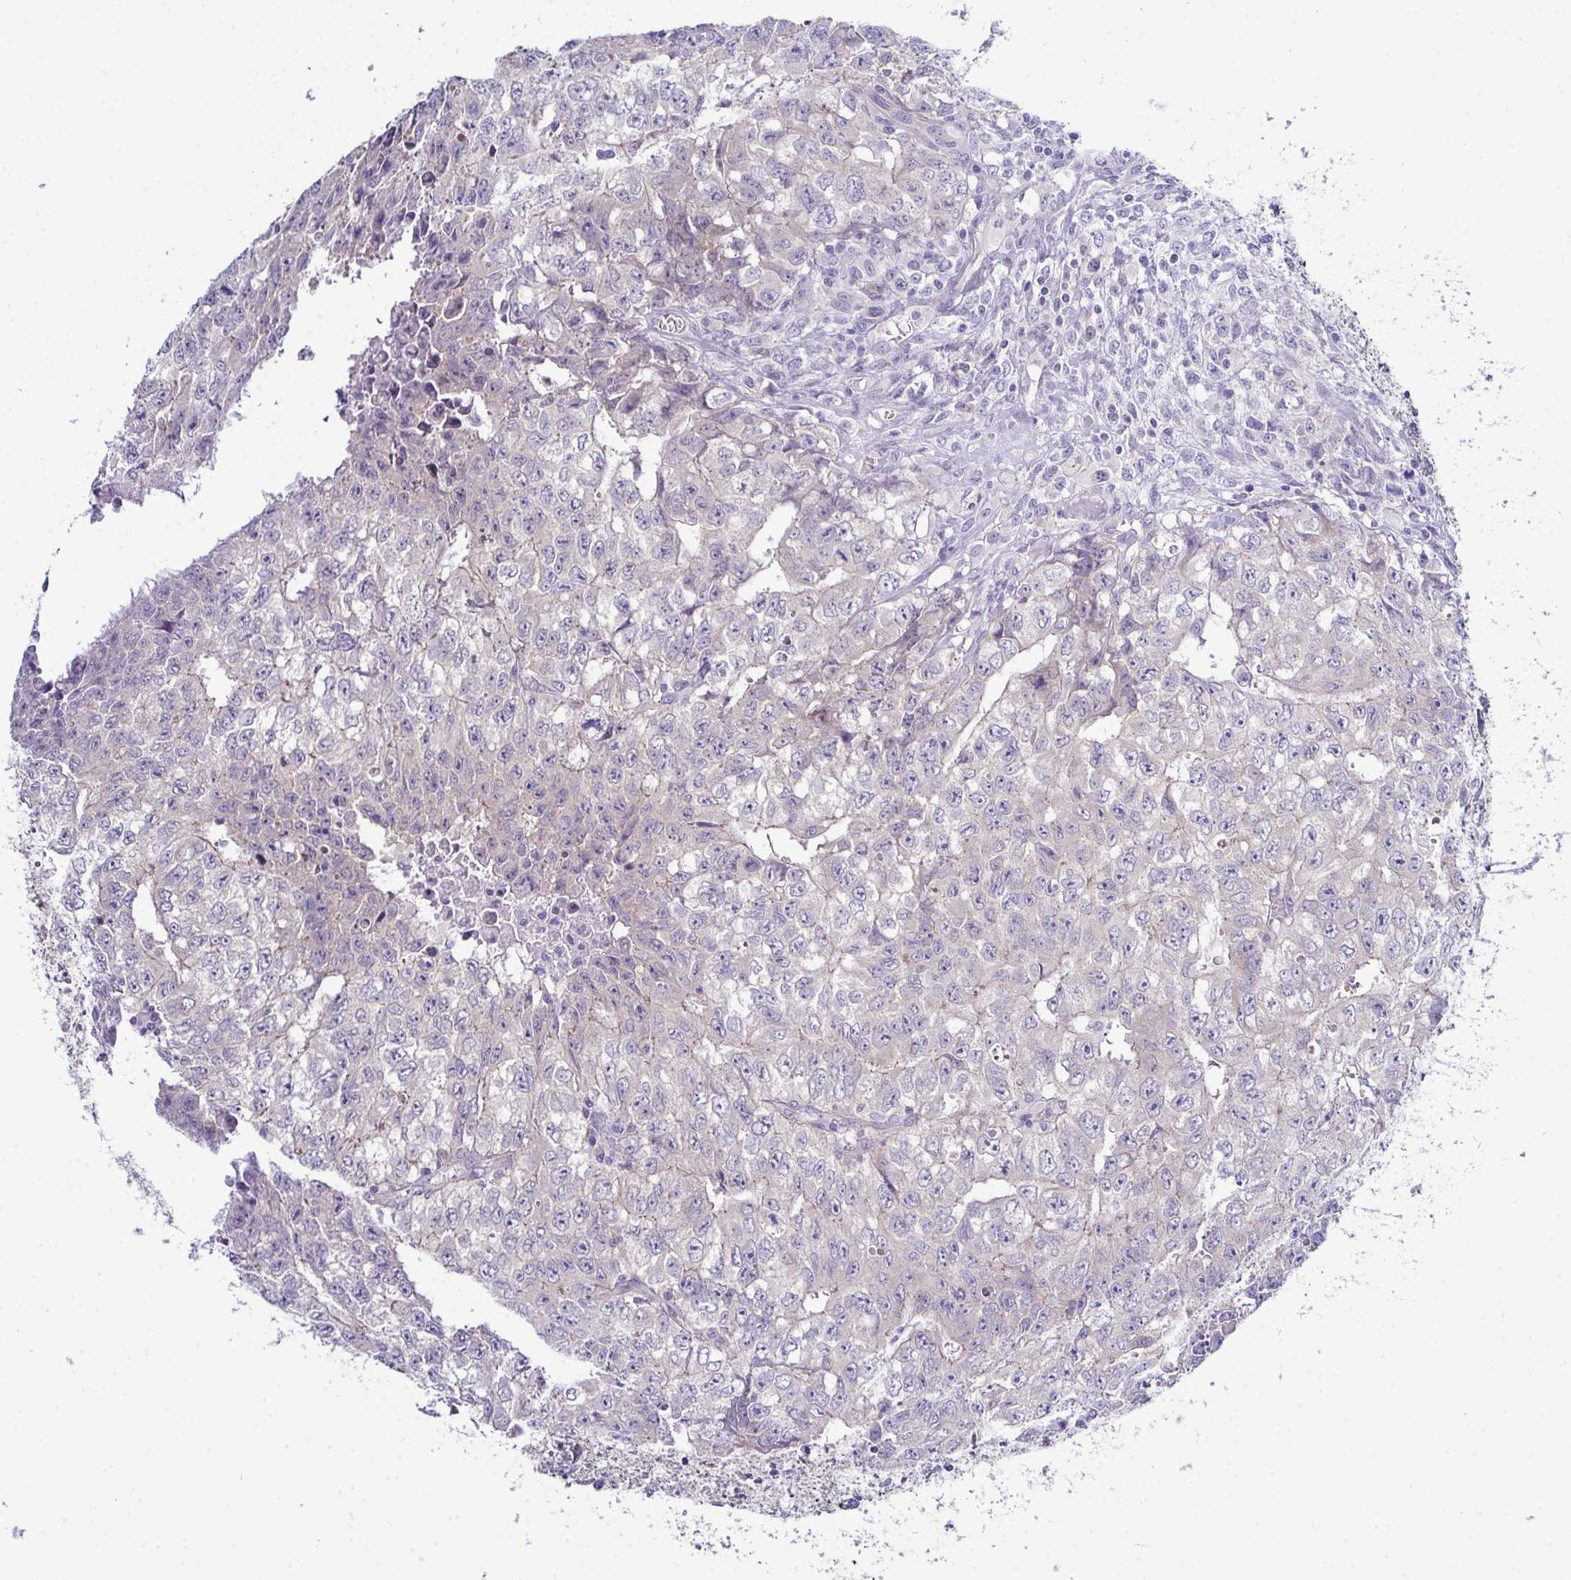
{"staining": {"intensity": "negative", "quantity": "none", "location": "none"}, "tissue": "testis cancer", "cell_type": "Tumor cells", "image_type": "cancer", "snomed": [{"axis": "morphology", "description": "Carcinoma, Embryonal, NOS"}, {"axis": "morphology", "description": "Teratoma, malignant, NOS"}, {"axis": "topography", "description": "Testis"}], "caption": "Immunohistochemistry image of testis cancer (embryonal carcinoma) stained for a protein (brown), which displays no staining in tumor cells.", "gene": "CFAP97D1", "patient": {"sex": "male", "age": 24}}